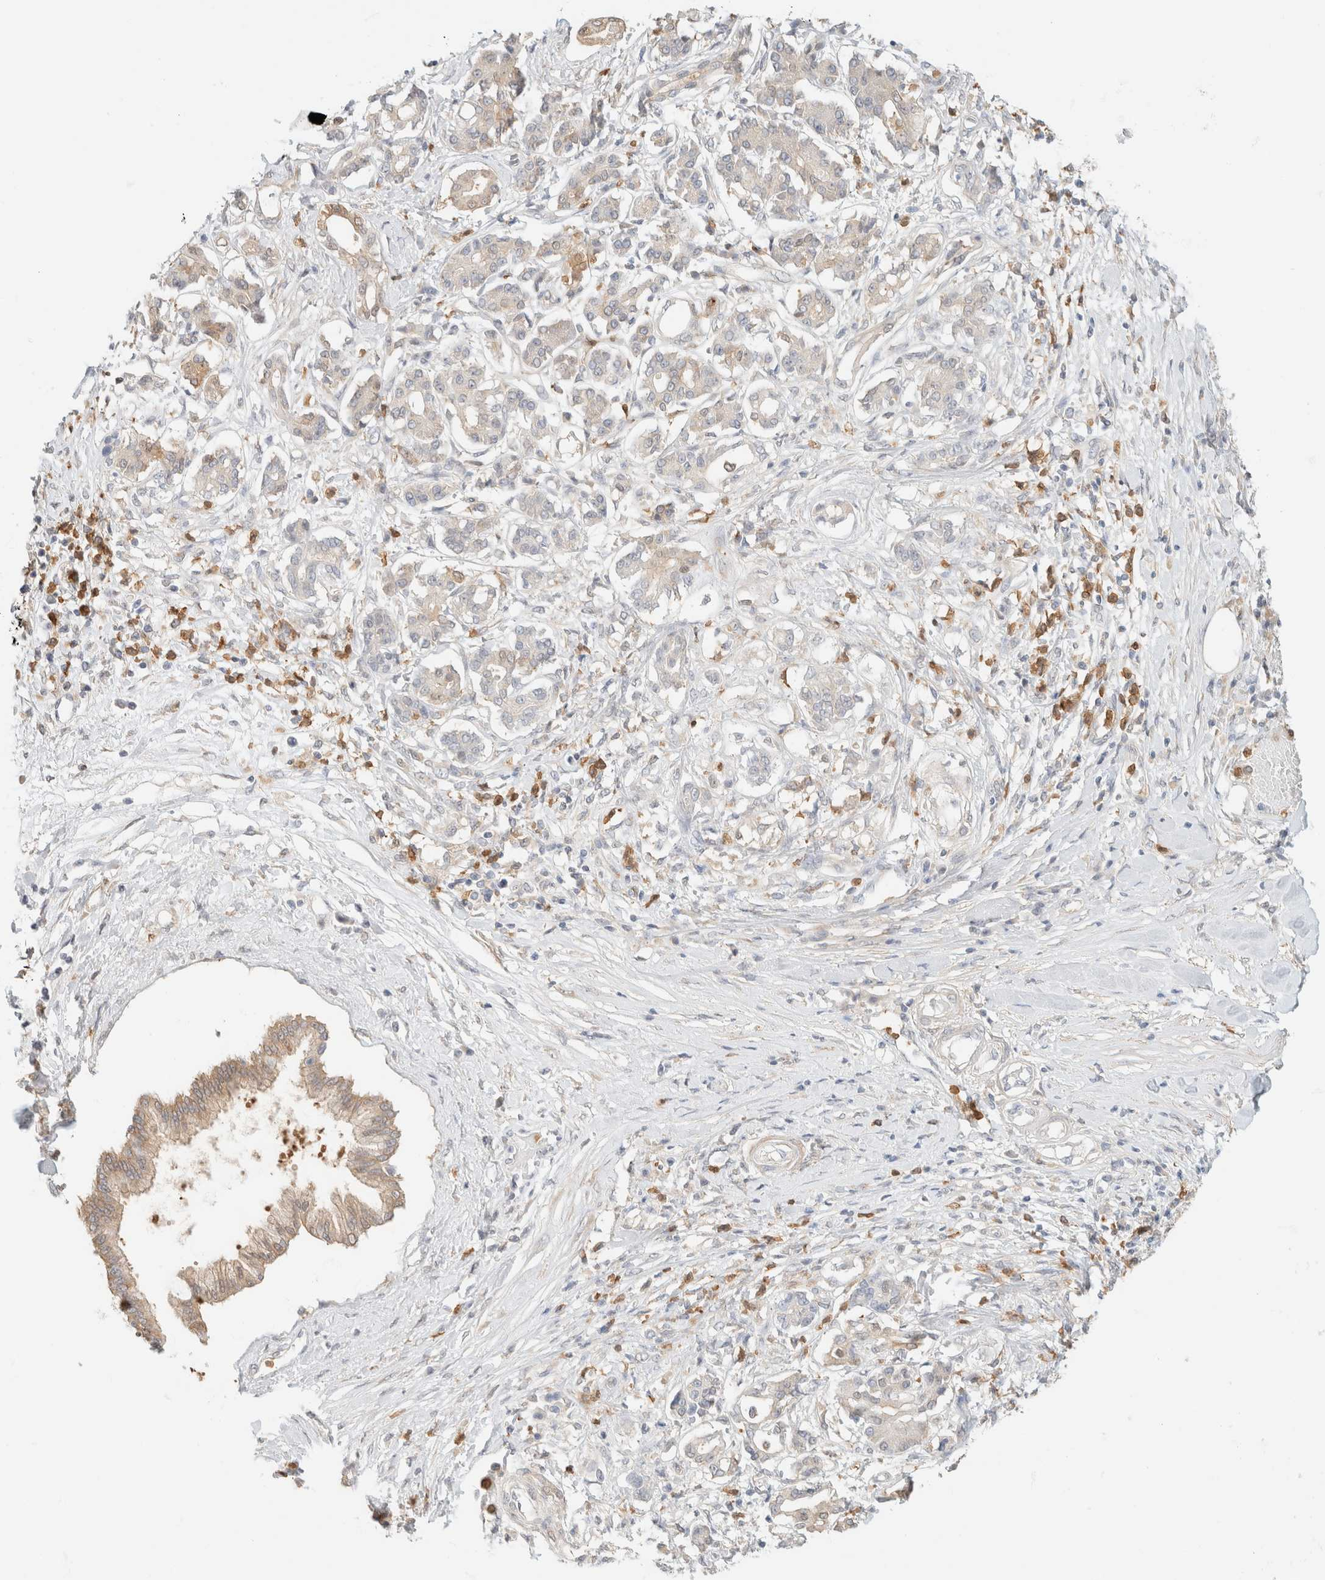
{"staining": {"intensity": "weak", "quantity": "<25%", "location": "cytoplasmic/membranous"}, "tissue": "pancreatic cancer", "cell_type": "Tumor cells", "image_type": "cancer", "snomed": [{"axis": "morphology", "description": "Adenocarcinoma, NOS"}, {"axis": "topography", "description": "Pancreas"}], "caption": "Tumor cells show no significant expression in adenocarcinoma (pancreatic). (Brightfield microscopy of DAB immunohistochemistry at high magnification).", "gene": "GPI", "patient": {"sex": "female", "age": 56}}